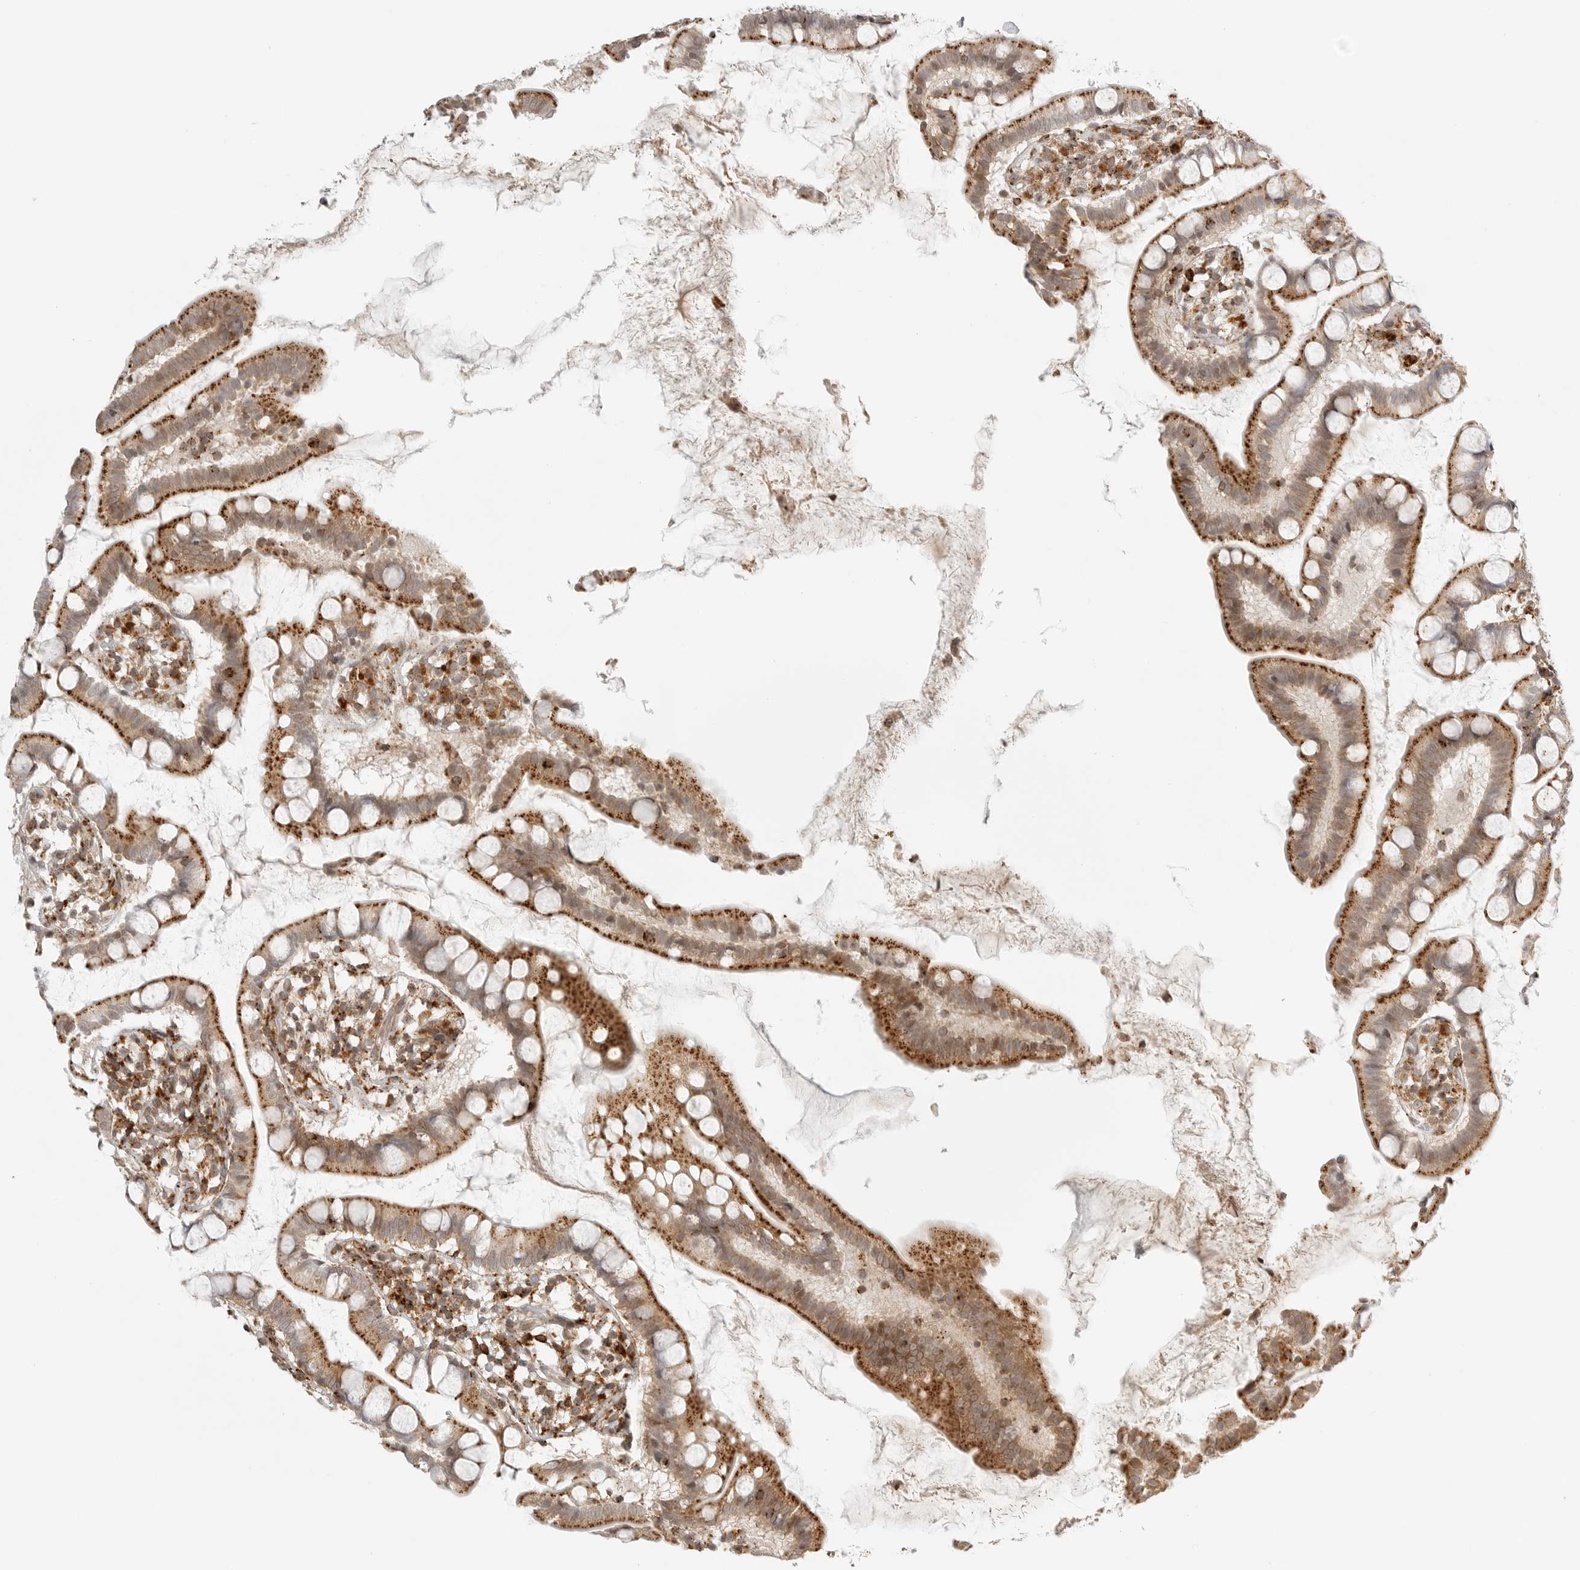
{"staining": {"intensity": "moderate", "quantity": ">75%", "location": "cytoplasmic/membranous"}, "tissue": "small intestine", "cell_type": "Glandular cells", "image_type": "normal", "snomed": [{"axis": "morphology", "description": "Normal tissue, NOS"}, {"axis": "topography", "description": "Small intestine"}], "caption": "Human small intestine stained with a brown dye displays moderate cytoplasmic/membranous positive staining in approximately >75% of glandular cells.", "gene": "IDUA", "patient": {"sex": "female", "age": 84}}